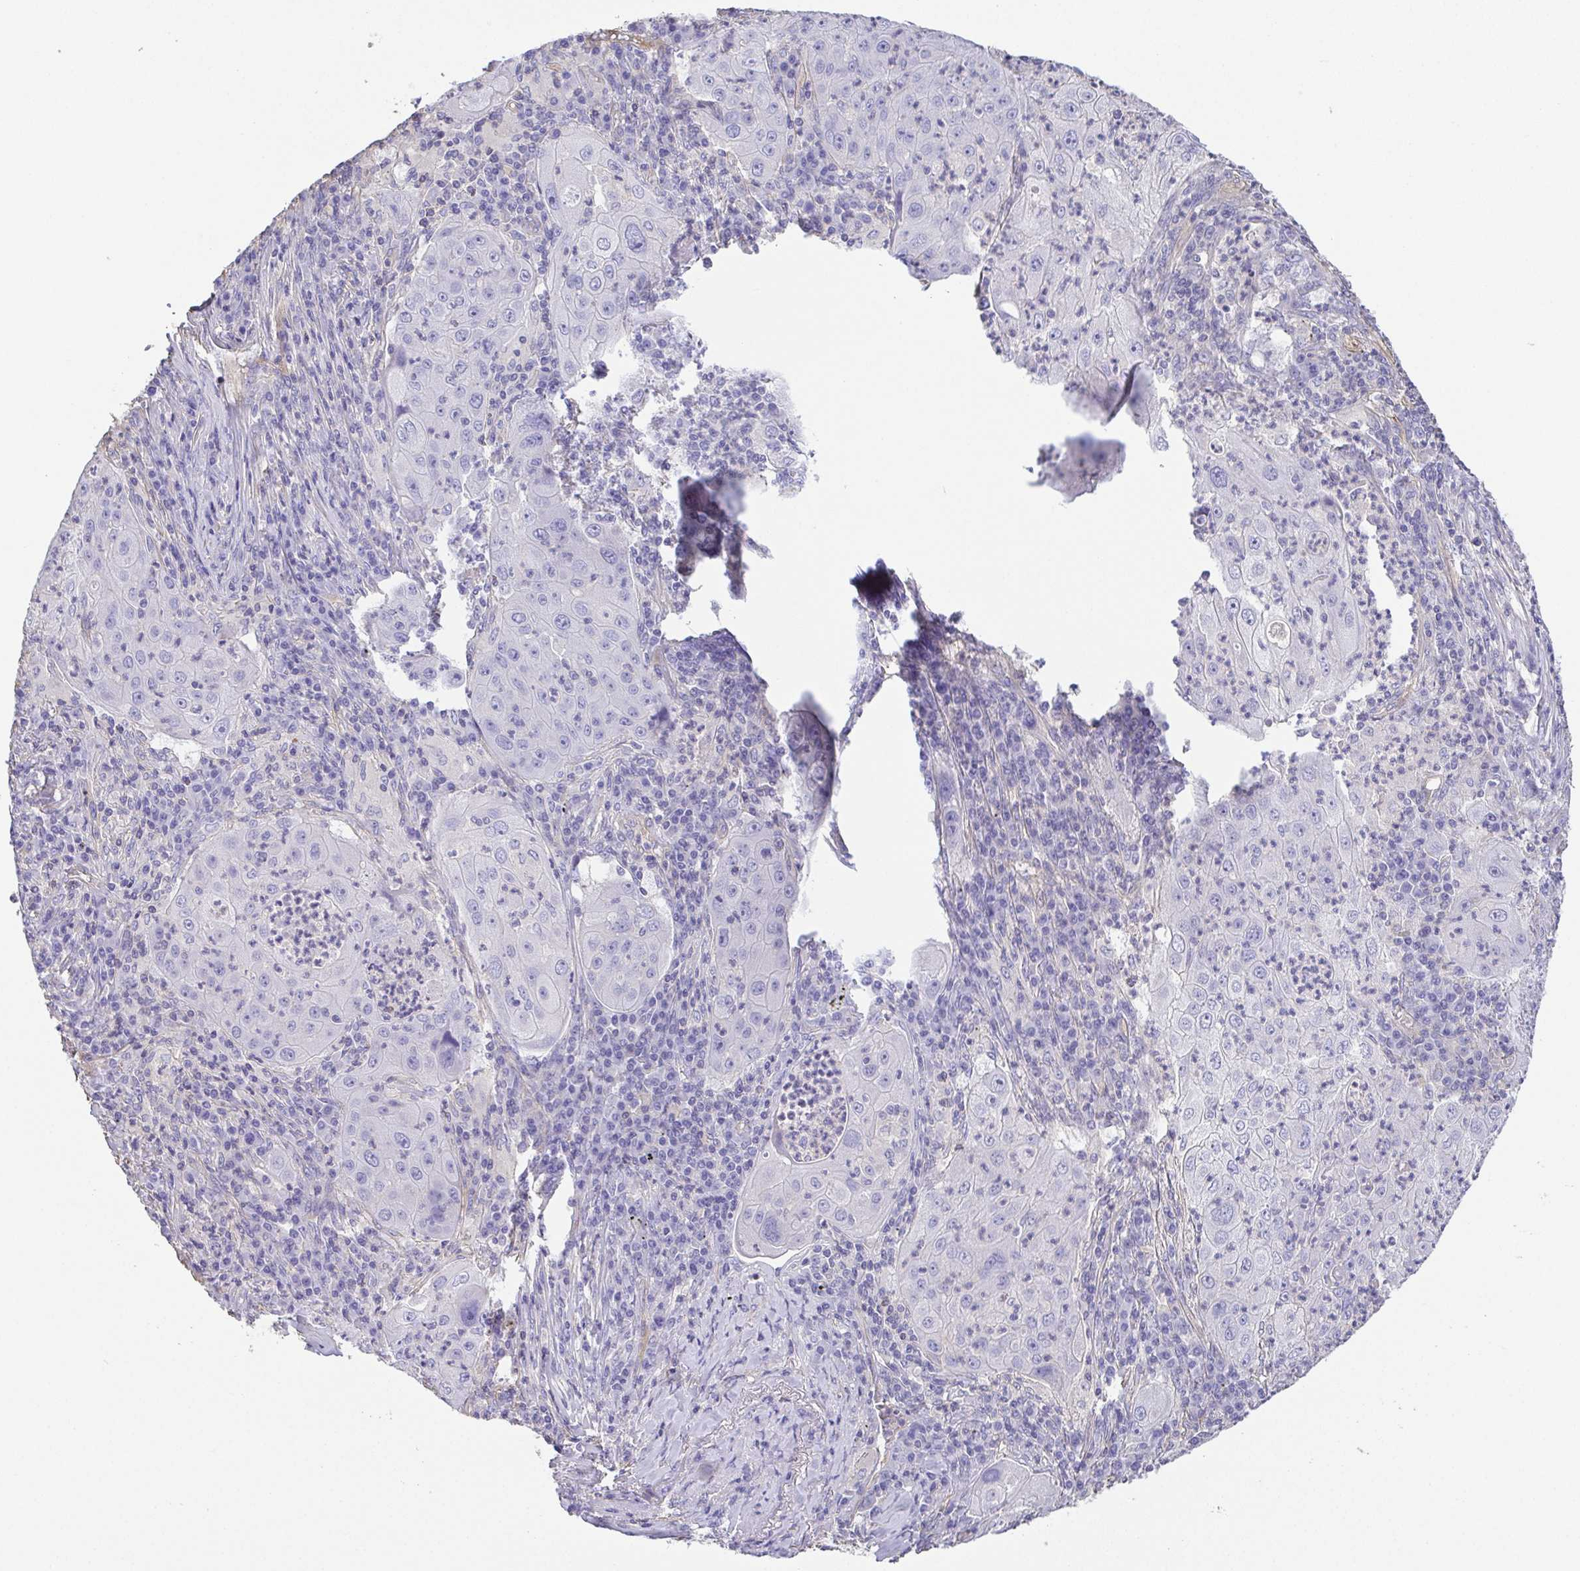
{"staining": {"intensity": "negative", "quantity": "none", "location": "none"}, "tissue": "lung cancer", "cell_type": "Tumor cells", "image_type": "cancer", "snomed": [{"axis": "morphology", "description": "Squamous cell carcinoma, NOS"}, {"axis": "topography", "description": "Lung"}], "caption": "Image shows no protein staining in tumor cells of lung squamous cell carcinoma tissue.", "gene": "MYL6", "patient": {"sex": "female", "age": 59}}